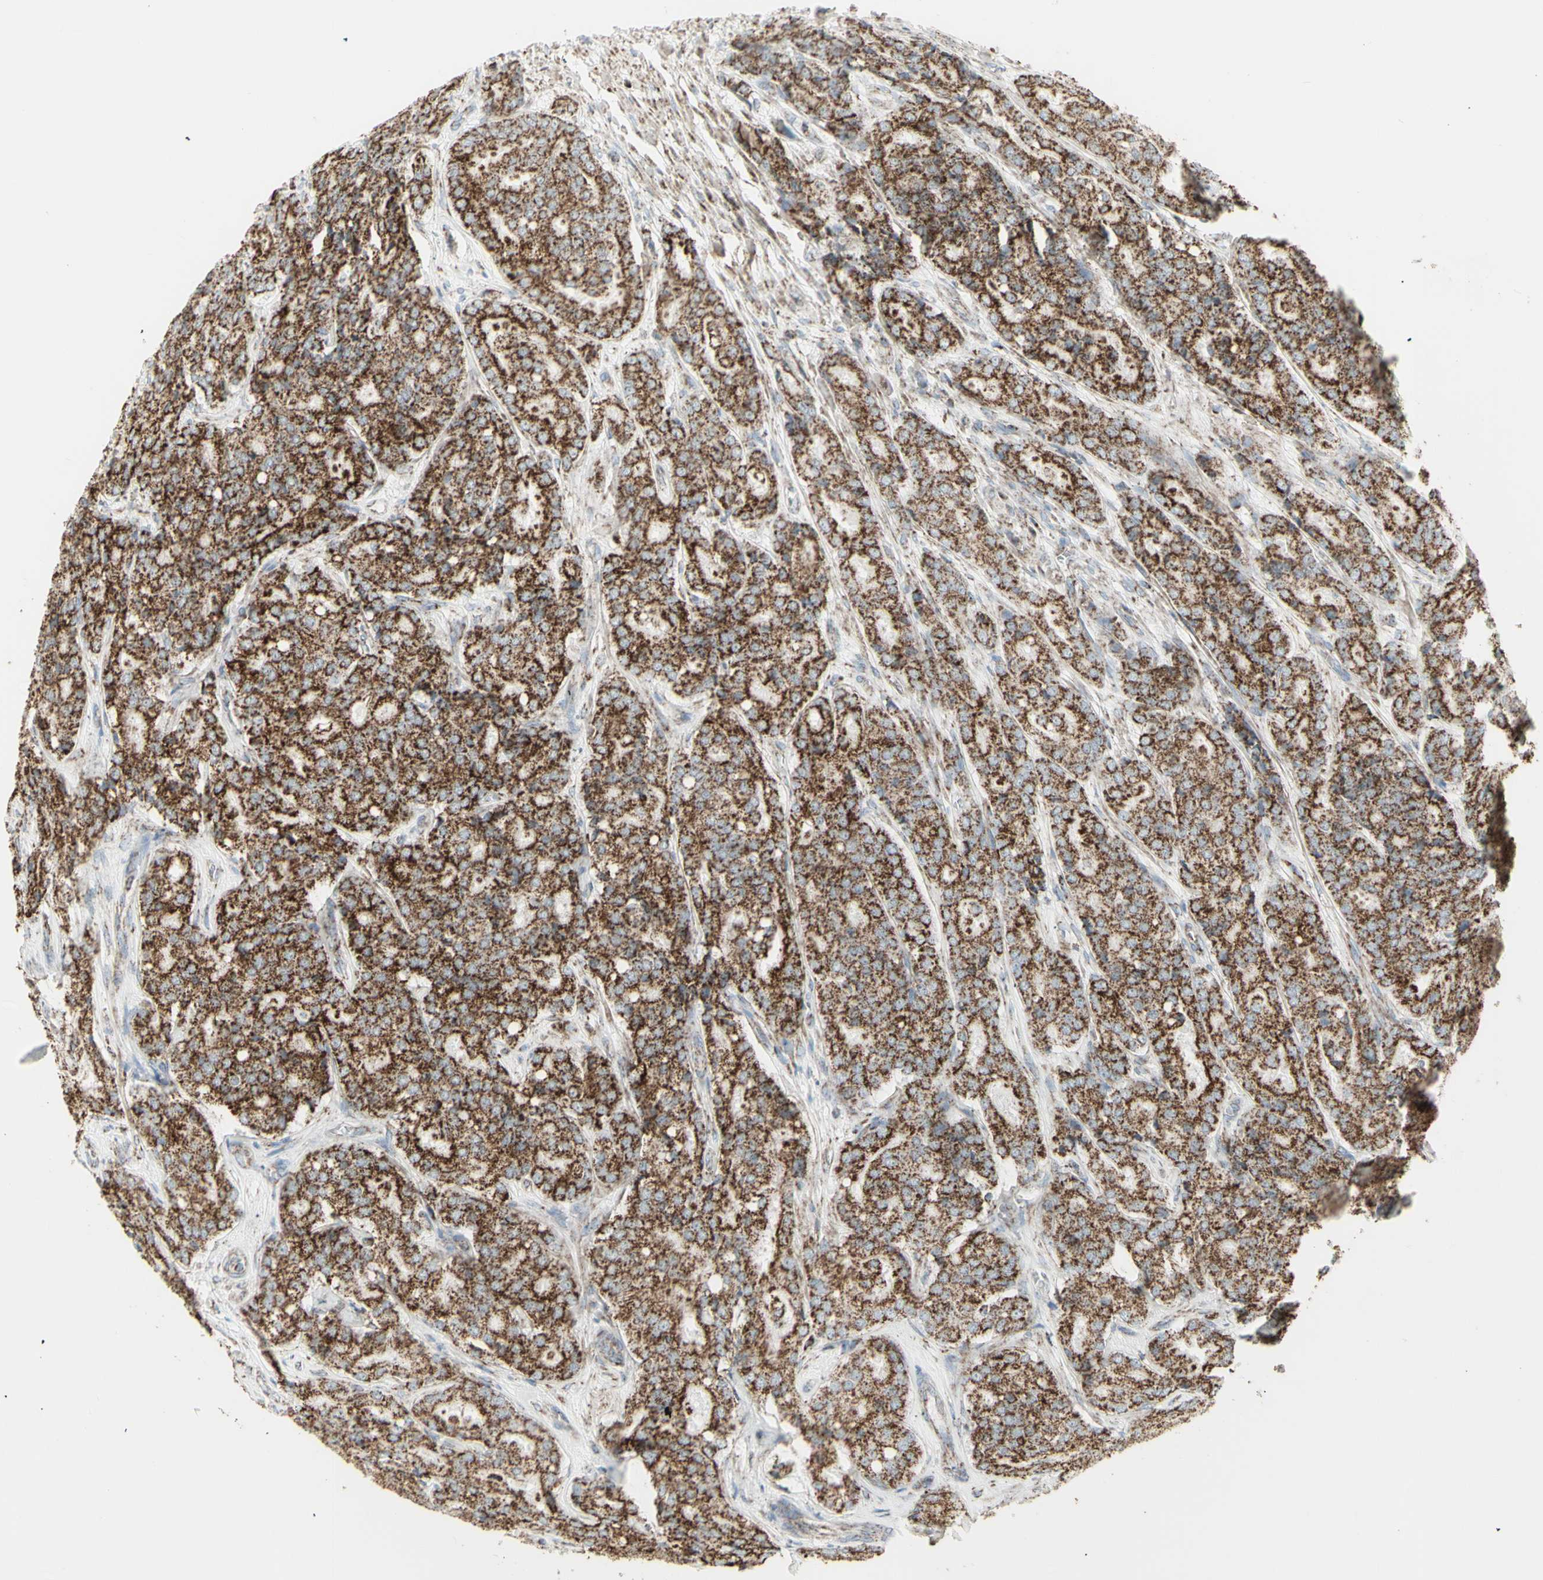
{"staining": {"intensity": "strong", "quantity": ">75%", "location": "cytoplasmic/membranous"}, "tissue": "prostate cancer", "cell_type": "Tumor cells", "image_type": "cancer", "snomed": [{"axis": "morphology", "description": "Adenocarcinoma, High grade"}, {"axis": "topography", "description": "Prostate"}], "caption": "Immunohistochemistry (IHC) (DAB (3,3'-diaminobenzidine)) staining of prostate cancer exhibits strong cytoplasmic/membranous protein expression in about >75% of tumor cells.", "gene": "PLGRKT", "patient": {"sex": "male", "age": 65}}